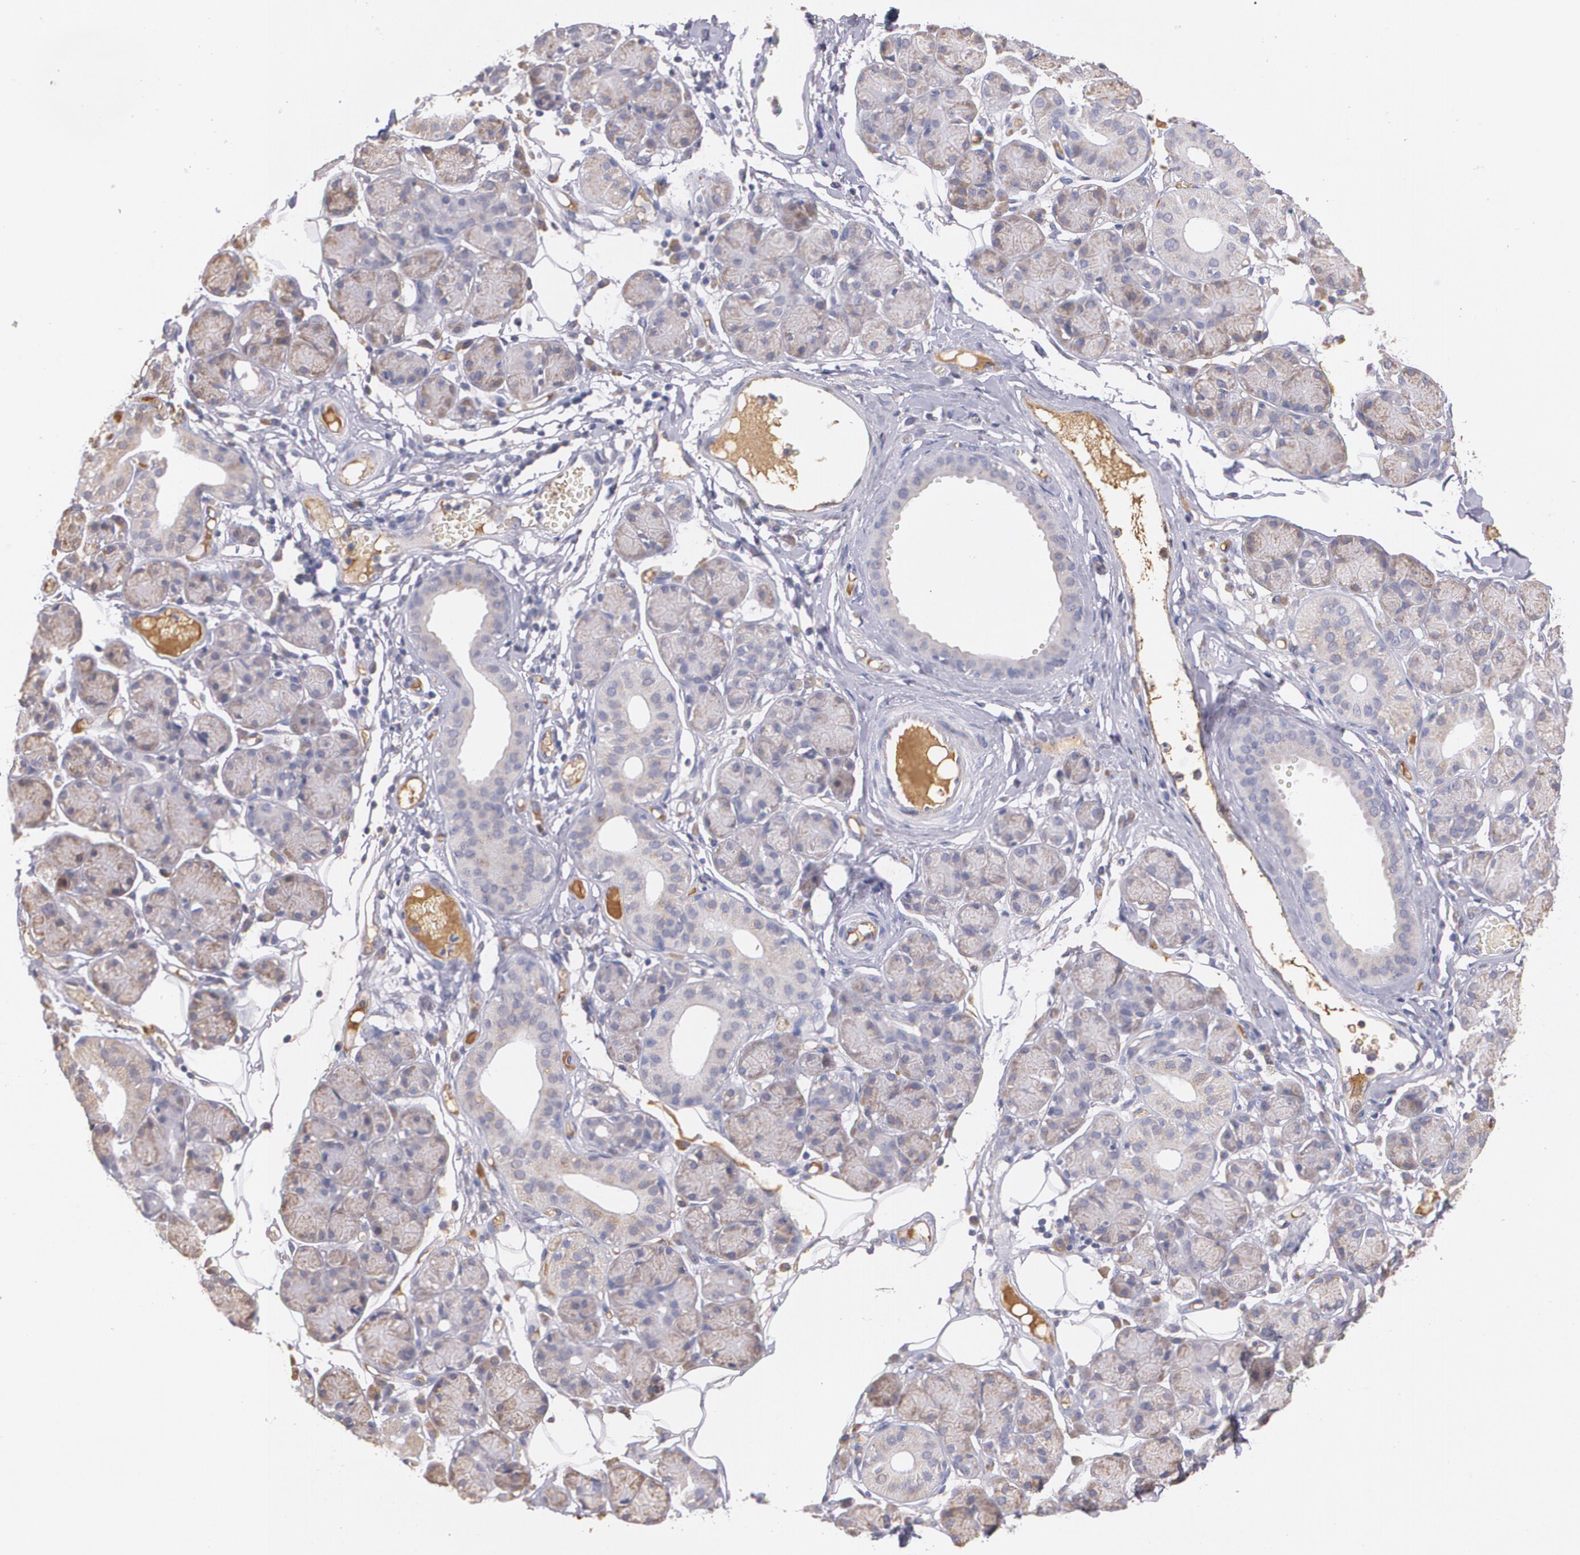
{"staining": {"intensity": "weak", "quantity": "<25%", "location": "cytoplasmic/membranous"}, "tissue": "salivary gland", "cell_type": "Glandular cells", "image_type": "normal", "snomed": [{"axis": "morphology", "description": "Normal tissue, NOS"}, {"axis": "topography", "description": "Salivary gland"}], "caption": "Human salivary gland stained for a protein using immunohistochemistry exhibits no positivity in glandular cells.", "gene": "AMBP", "patient": {"sex": "male", "age": 54}}